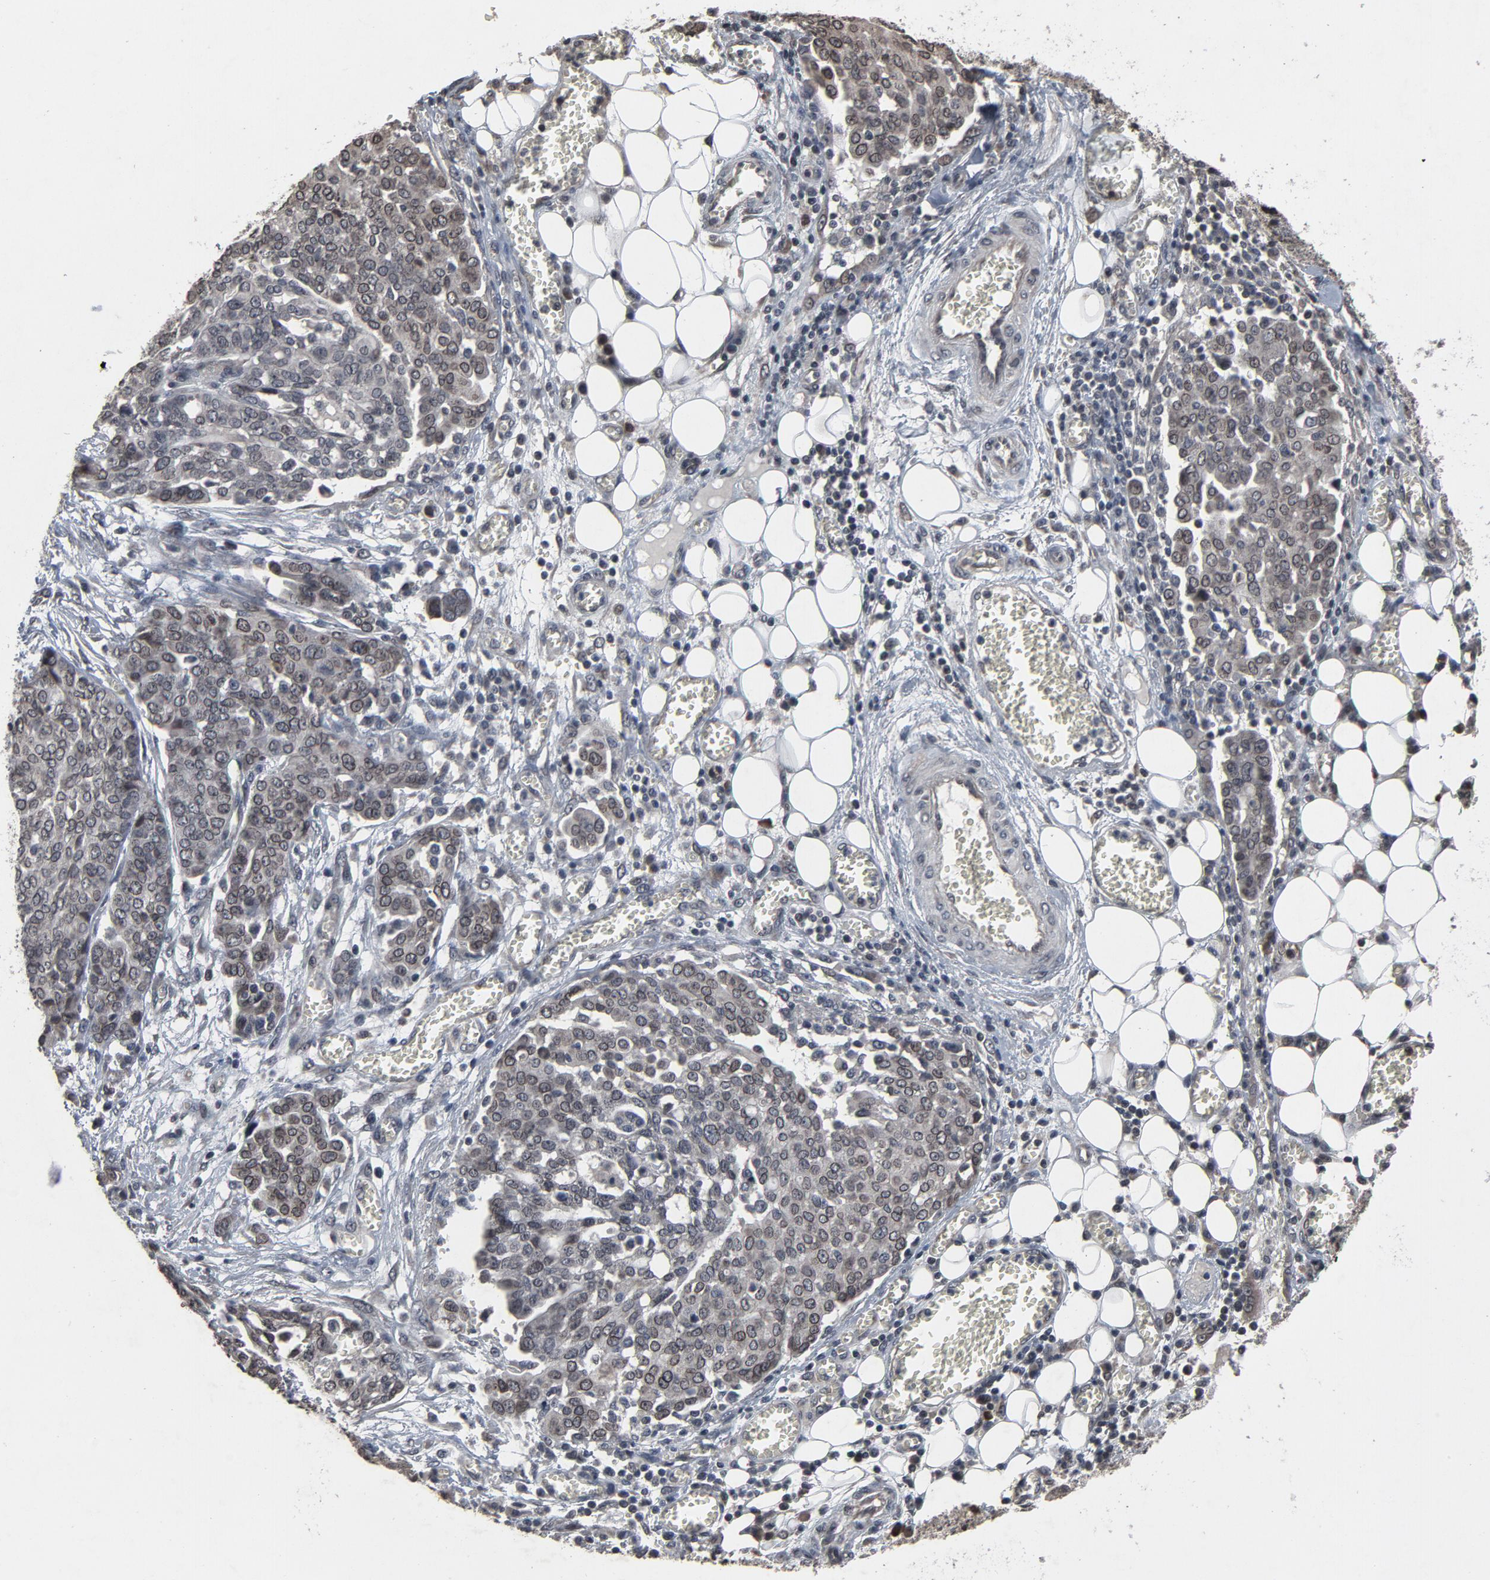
{"staining": {"intensity": "weak", "quantity": "25%-75%", "location": "nuclear"}, "tissue": "ovarian cancer", "cell_type": "Tumor cells", "image_type": "cancer", "snomed": [{"axis": "morphology", "description": "Cystadenocarcinoma, serous, NOS"}, {"axis": "topography", "description": "Soft tissue"}, {"axis": "topography", "description": "Ovary"}], "caption": "High-power microscopy captured an IHC image of ovarian cancer (serous cystadenocarcinoma), revealing weak nuclear expression in about 25%-75% of tumor cells.", "gene": "POM121", "patient": {"sex": "female", "age": 57}}